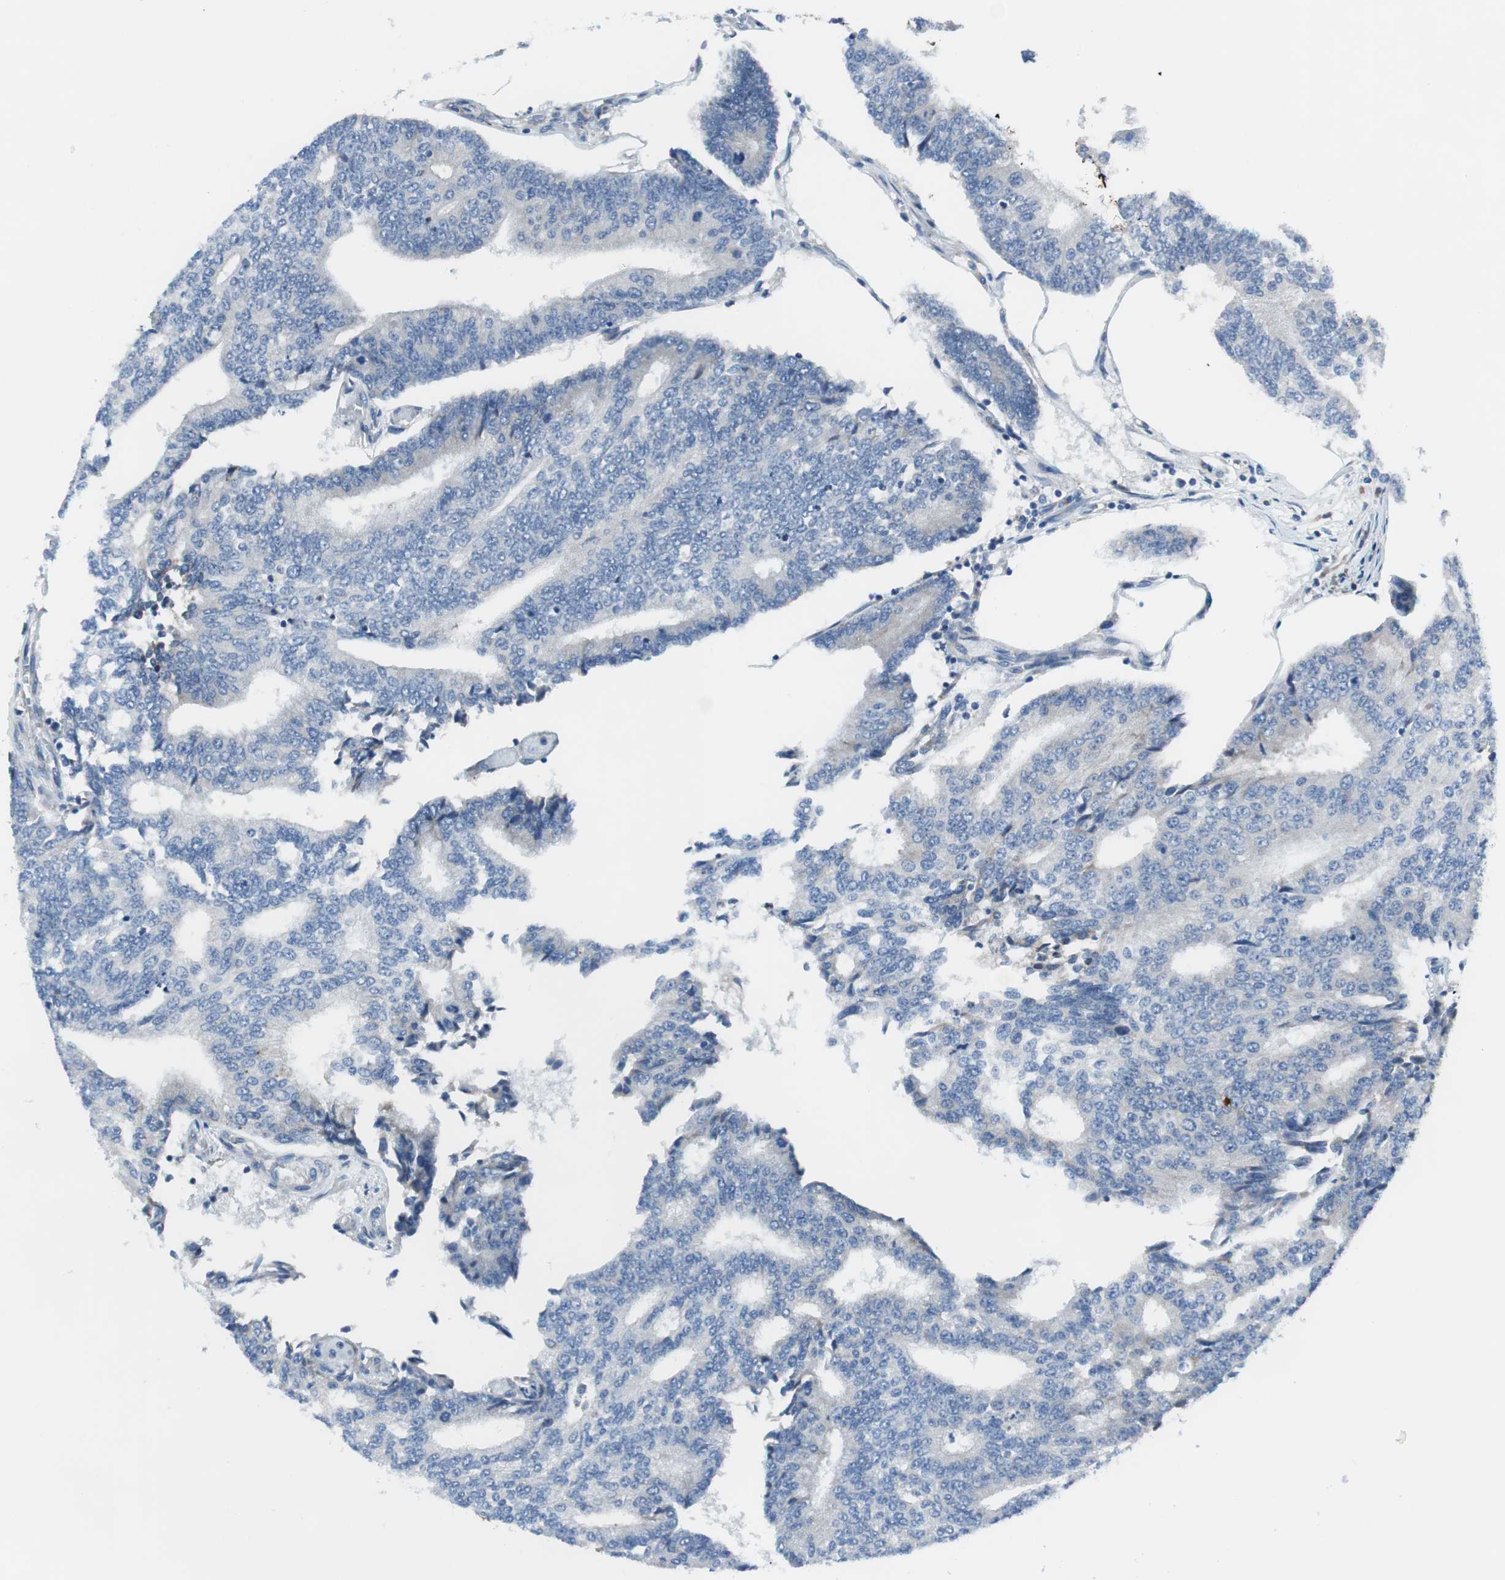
{"staining": {"intensity": "negative", "quantity": "none", "location": "none"}, "tissue": "prostate cancer", "cell_type": "Tumor cells", "image_type": "cancer", "snomed": [{"axis": "morphology", "description": "Adenocarcinoma, High grade"}, {"axis": "topography", "description": "Prostate"}], "caption": "An image of human prostate high-grade adenocarcinoma is negative for staining in tumor cells.", "gene": "KANSL1", "patient": {"sex": "male", "age": 55}}